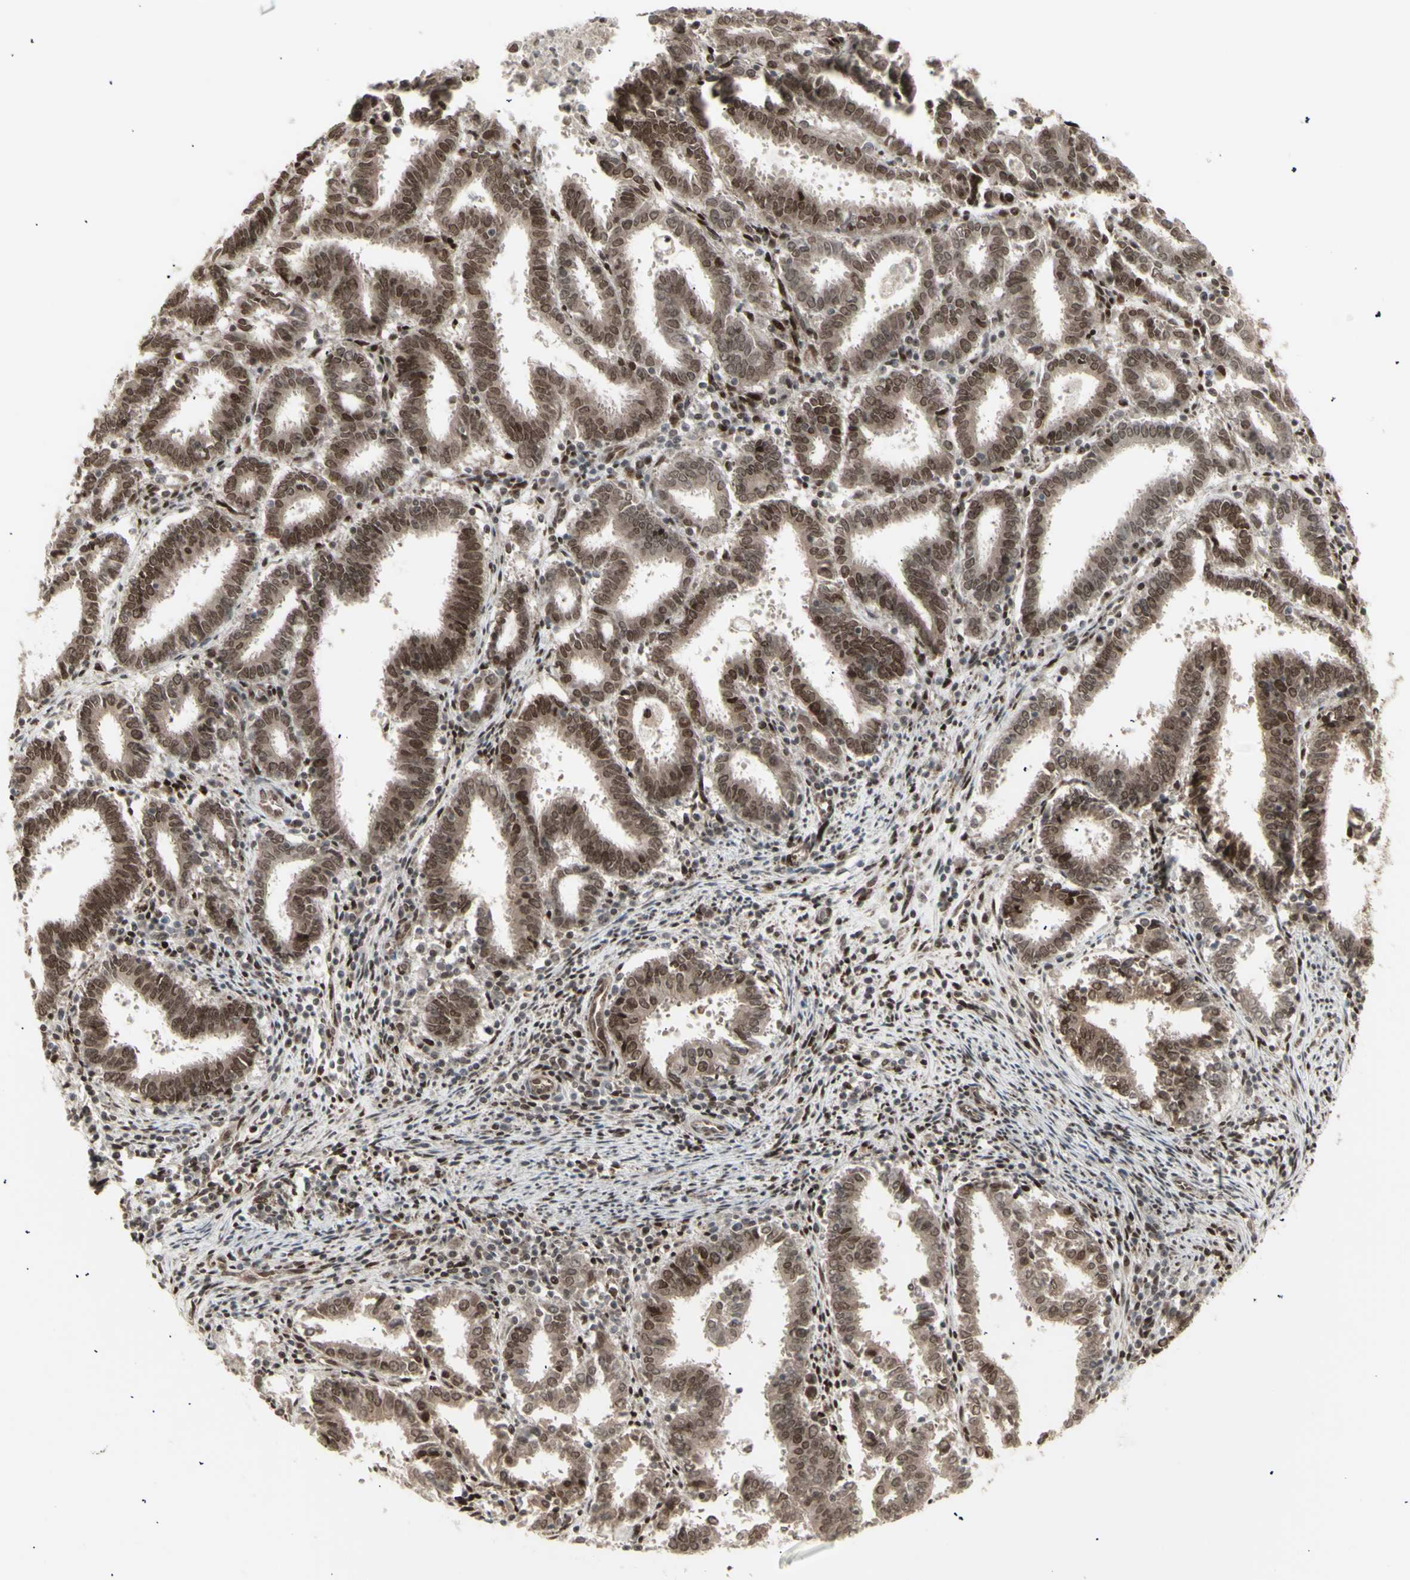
{"staining": {"intensity": "moderate", "quantity": ">75%", "location": "cytoplasmic/membranous,nuclear"}, "tissue": "endometrial cancer", "cell_type": "Tumor cells", "image_type": "cancer", "snomed": [{"axis": "morphology", "description": "Adenocarcinoma, NOS"}, {"axis": "topography", "description": "Uterus"}], "caption": "This is an image of IHC staining of endometrial adenocarcinoma, which shows moderate positivity in the cytoplasmic/membranous and nuclear of tumor cells.", "gene": "CBX1", "patient": {"sex": "female", "age": 83}}